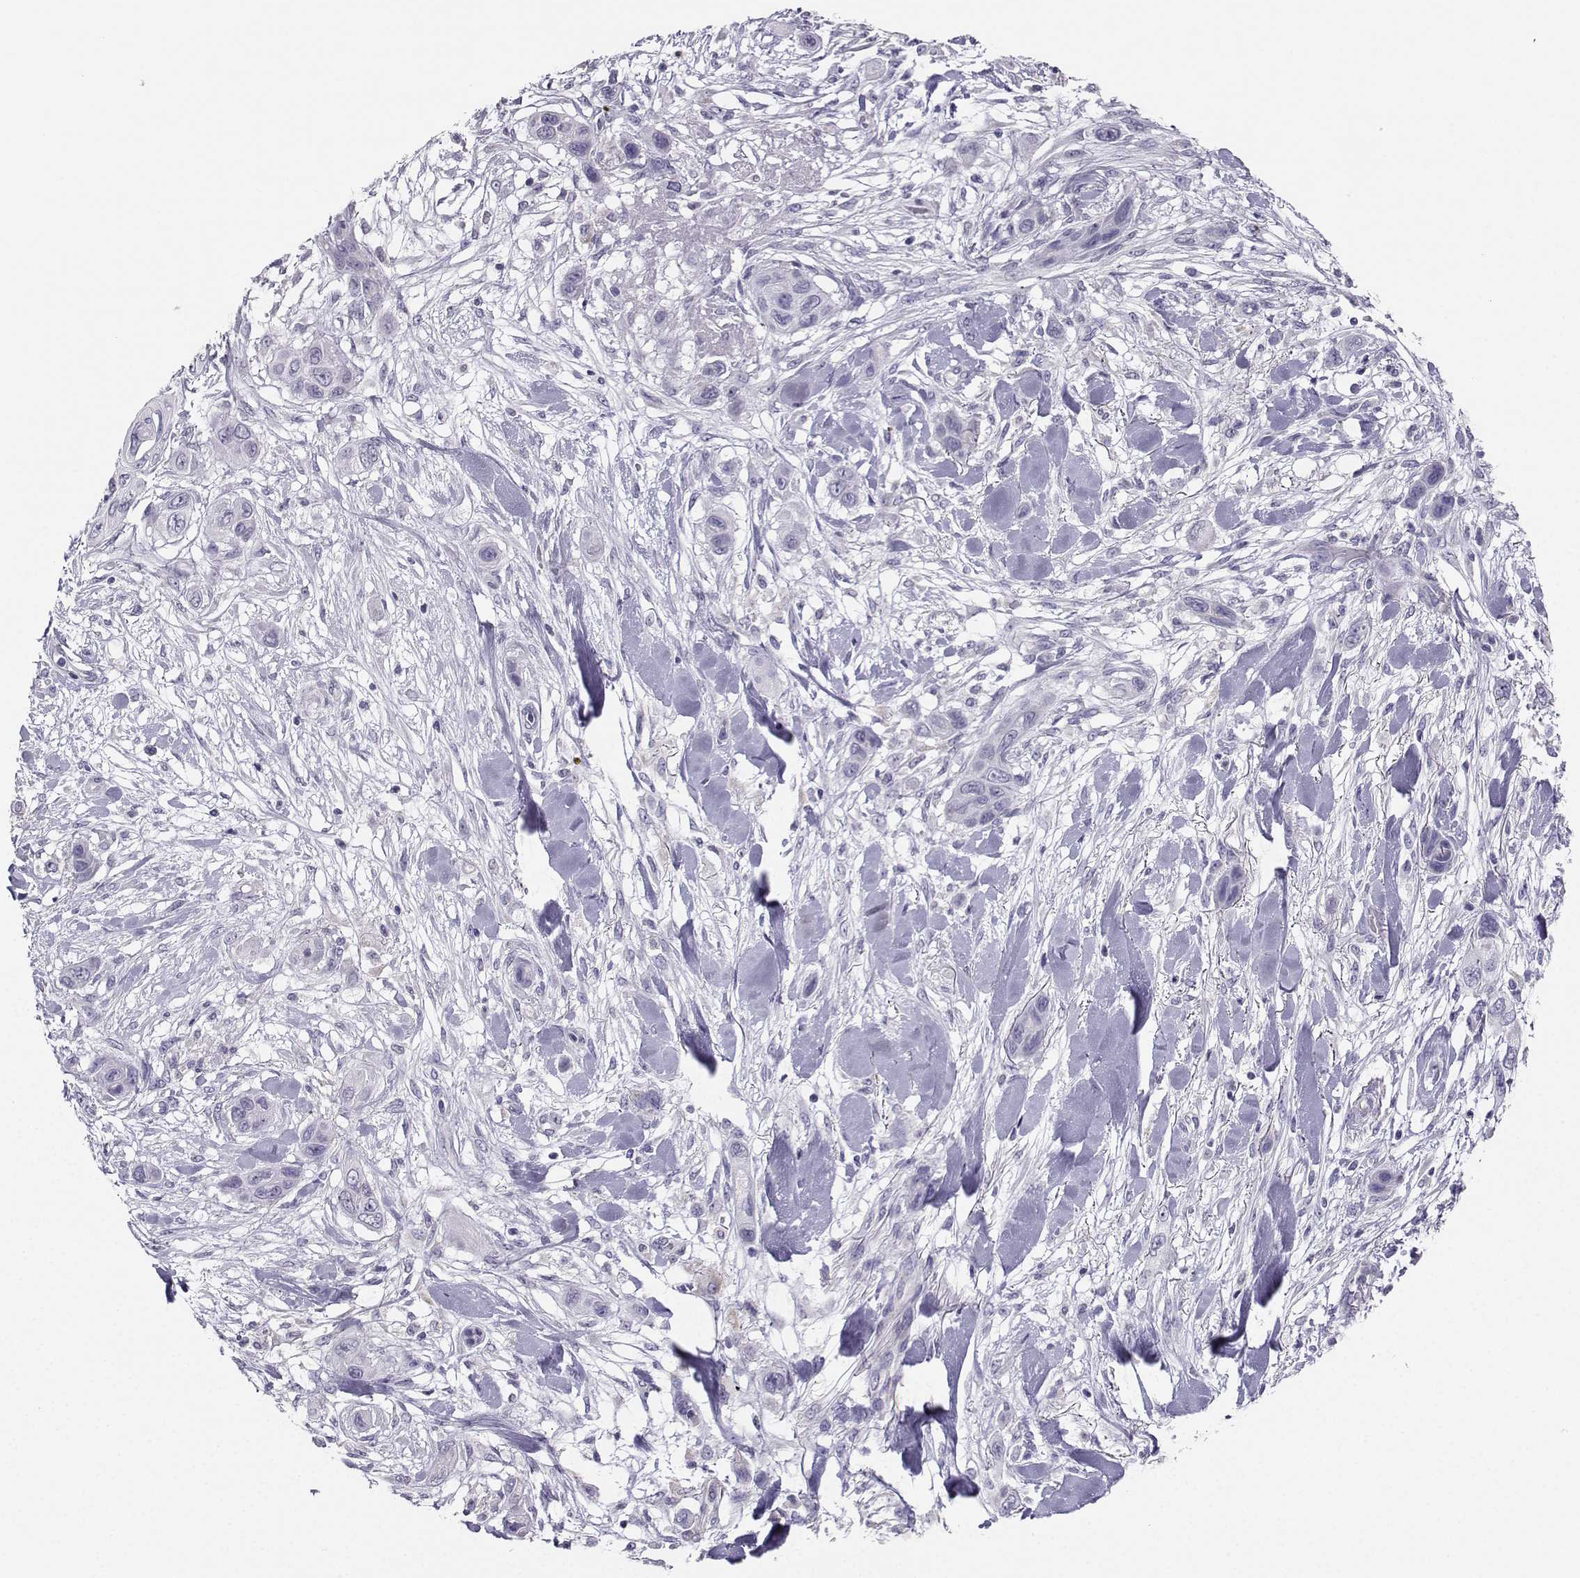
{"staining": {"intensity": "negative", "quantity": "none", "location": "none"}, "tissue": "skin cancer", "cell_type": "Tumor cells", "image_type": "cancer", "snomed": [{"axis": "morphology", "description": "Squamous cell carcinoma, NOS"}, {"axis": "topography", "description": "Skin"}], "caption": "Tumor cells show no significant protein expression in skin cancer.", "gene": "AVP", "patient": {"sex": "male", "age": 79}}